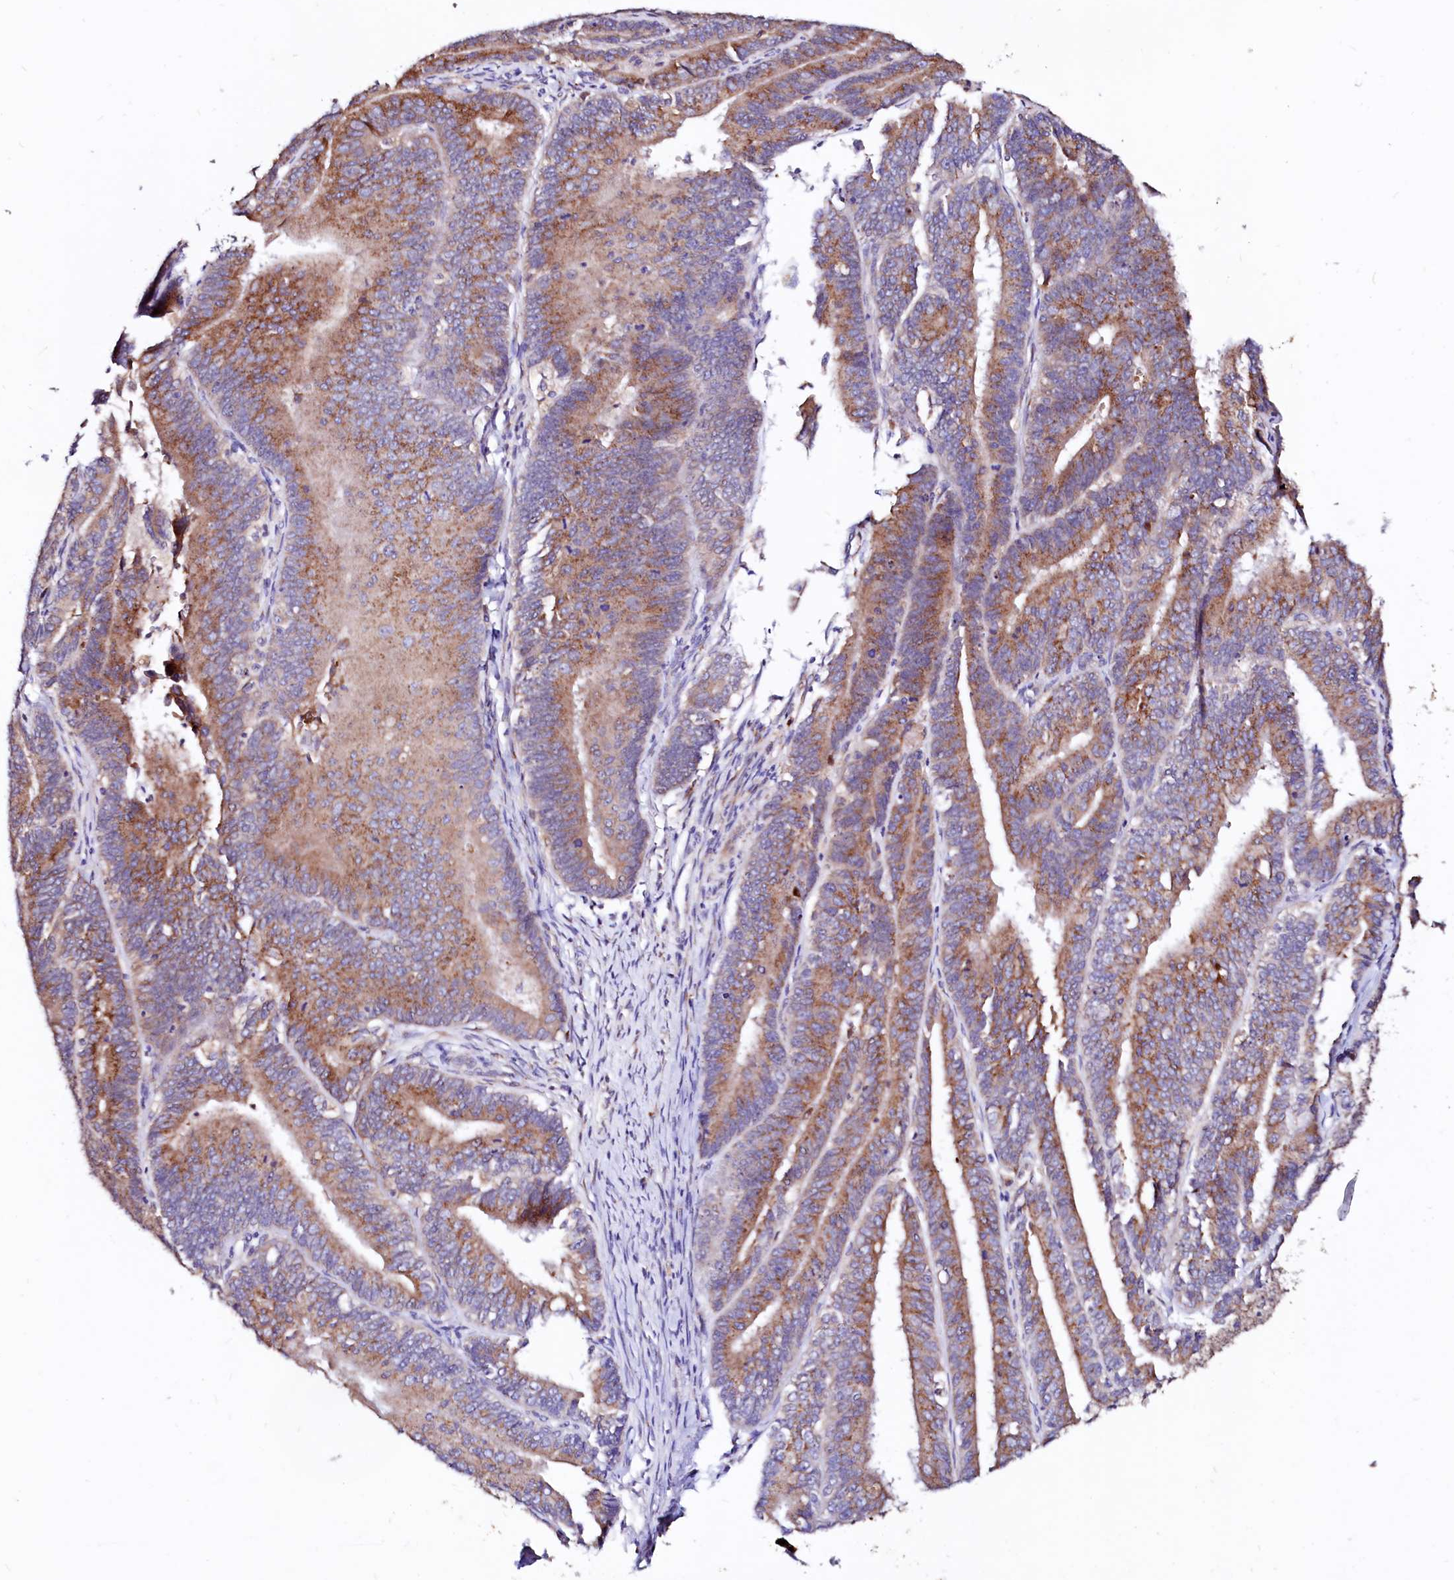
{"staining": {"intensity": "moderate", "quantity": ">75%", "location": "cytoplasmic/membranous"}, "tissue": "endometrial cancer", "cell_type": "Tumor cells", "image_type": "cancer", "snomed": [{"axis": "morphology", "description": "Adenocarcinoma, NOS"}, {"axis": "topography", "description": "Endometrium"}], "caption": "Endometrial adenocarcinoma stained with a protein marker displays moderate staining in tumor cells.", "gene": "LMAN1", "patient": {"sex": "female", "age": 73}}